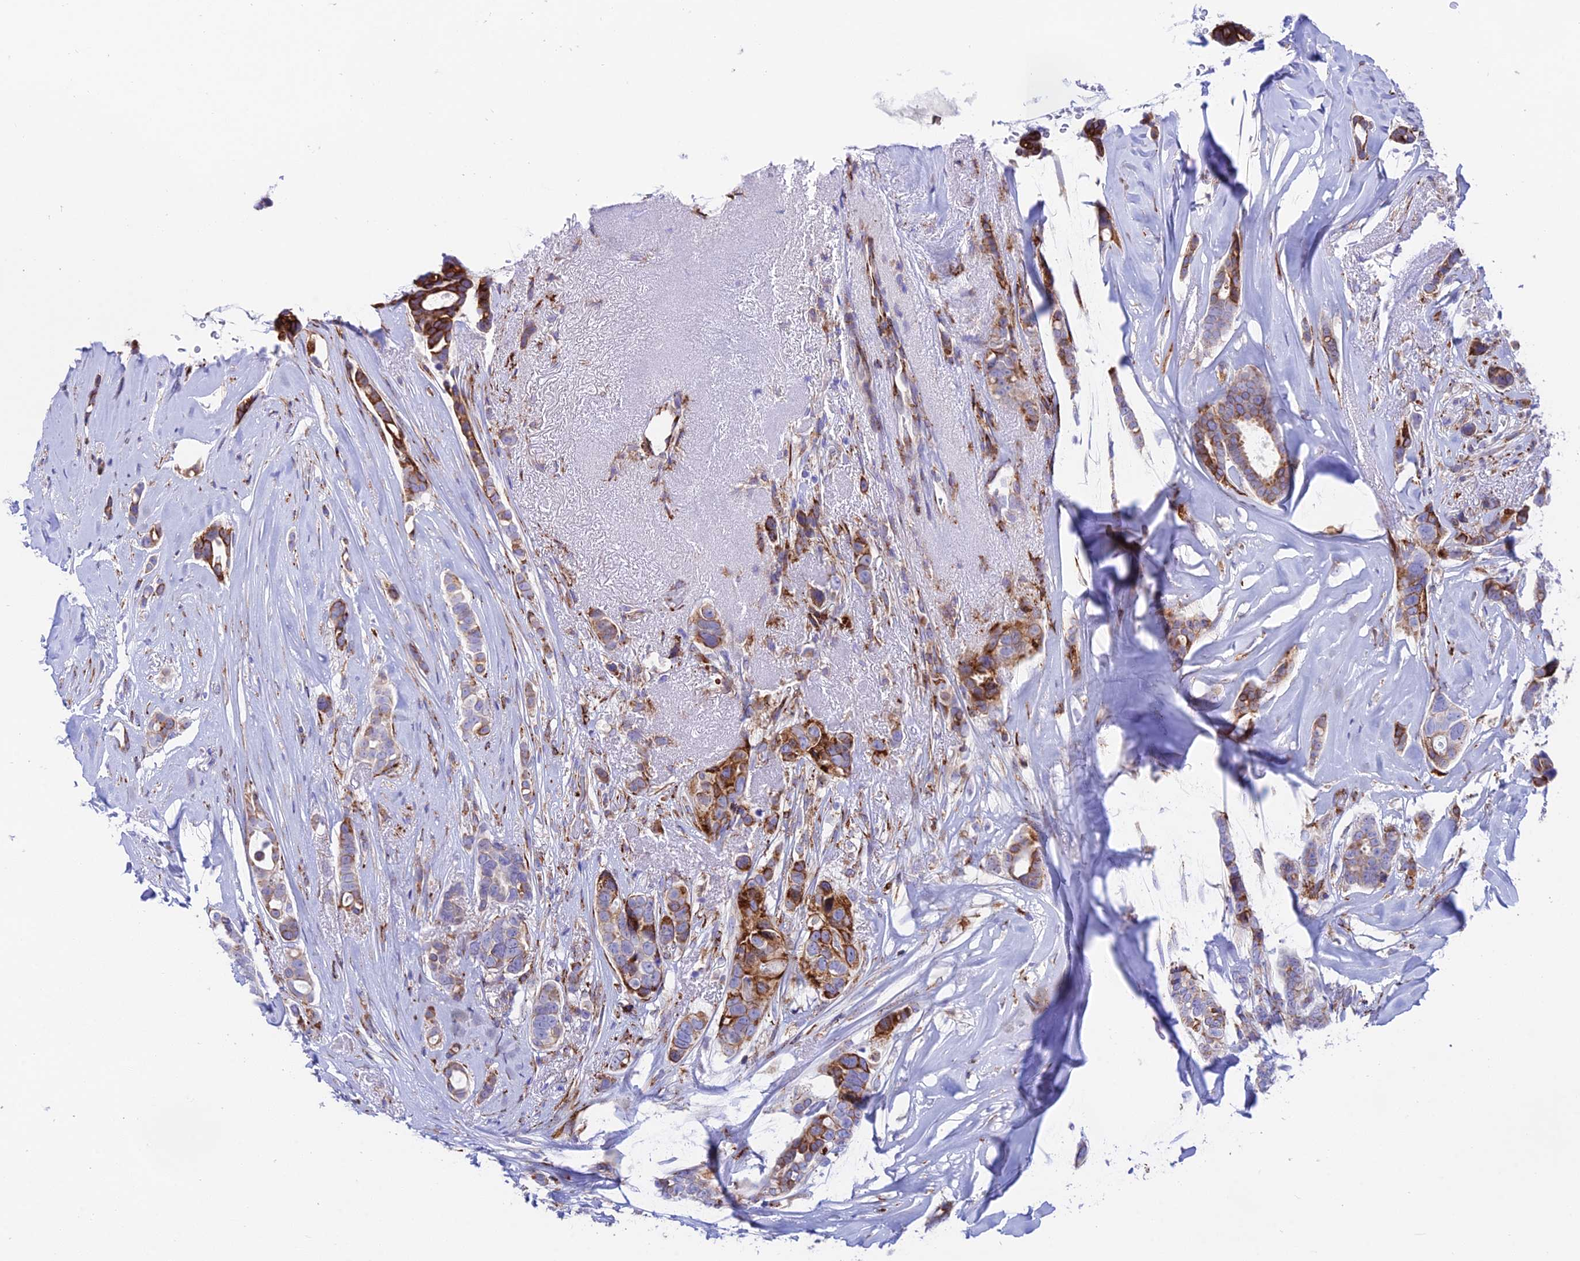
{"staining": {"intensity": "strong", "quantity": "25%-75%", "location": "cytoplasmic/membranous"}, "tissue": "breast cancer", "cell_type": "Tumor cells", "image_type": "cancer", "snomed": [{"axis": "morphology", "description": "Lobular carcinoma"}, {"axis": "topography", "description": "Breast"}], "caption": "Immunohistochemical staining of human breast lobular carcinoma shows high levels of strong cytoplasmic/membranous positivity in approximately 25%-75% of tumor cells.", "gene": "TUBGCP6", "patient": {"sex": "female", "age": 51}}